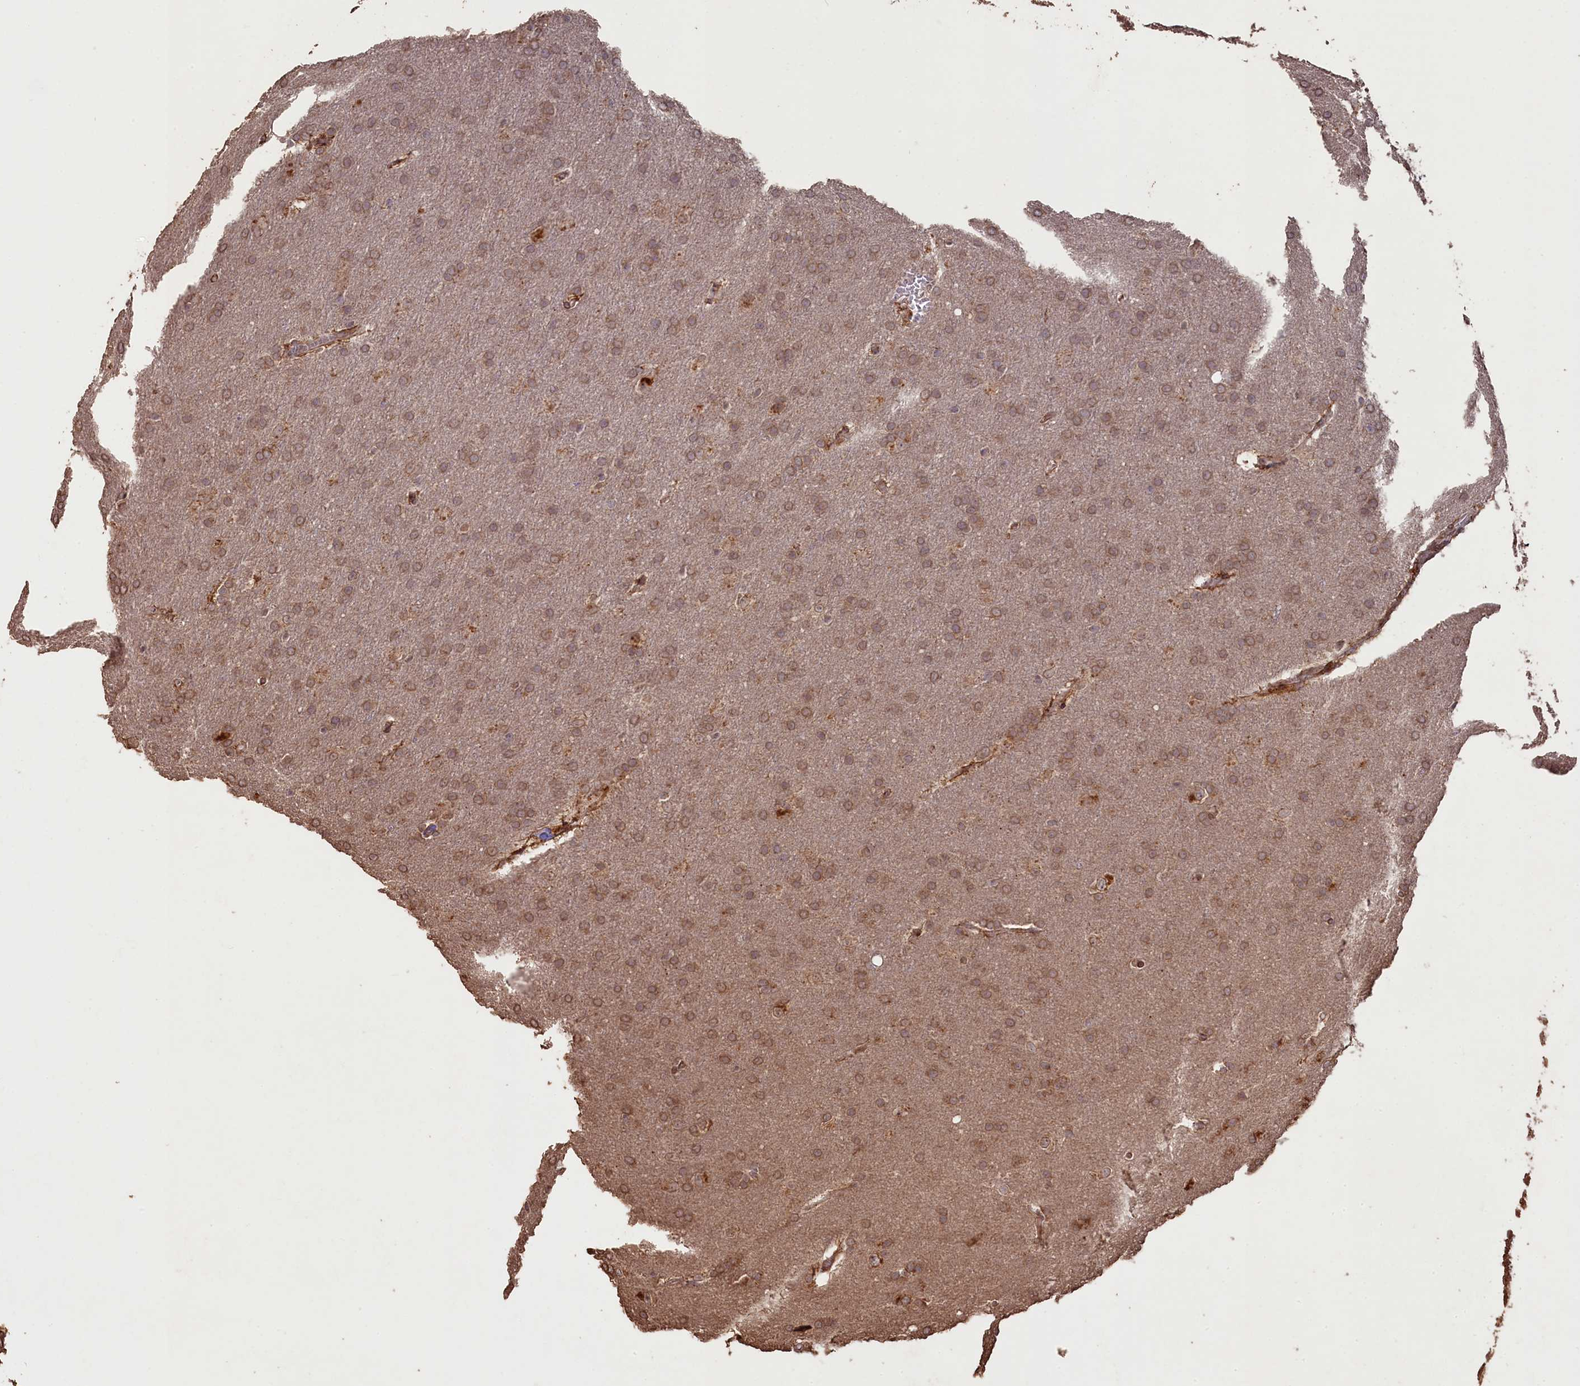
{"staining": {"intensity": "weak", "quantity": ">75%", "location": "cytoplasmic/membranous"}, "tissue": "glioma", "cell_type": "Tumor cells", "image_type": "cancer", "snomed": [{"axis": "morphology", "description": "Glioma, malignant, Low grade"}, {"axis": "topography", "description": "Brain"}], "caption": "This micrograph displays IHC staining of human glioma, with low weak cytoplasmic/membranous staining in approximately >75% of tumor cells.", "gene": "SLC38A7", "patient": {"sex": "female", "age": 32}}